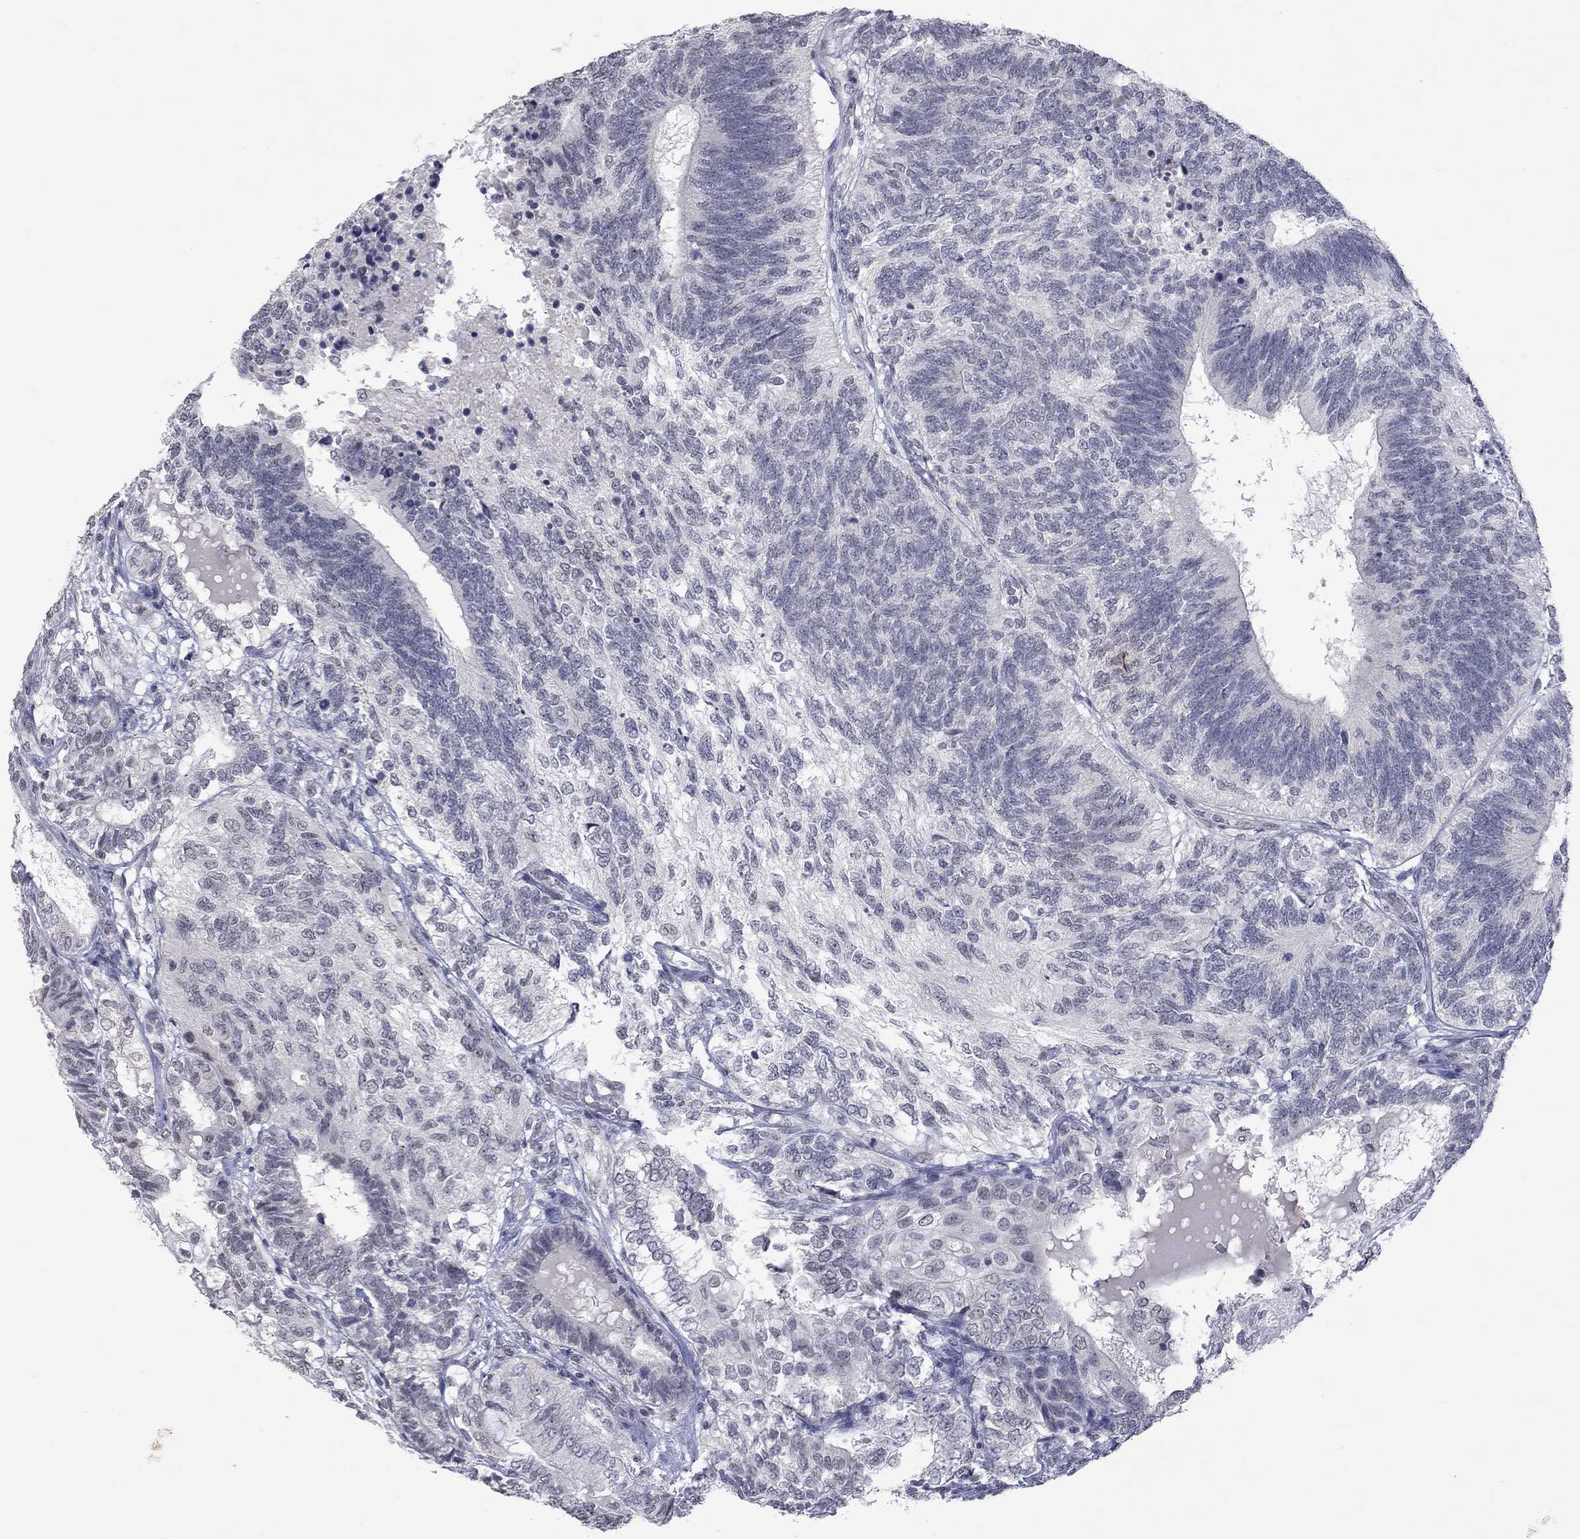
{"staining": {"intensity": "negative", "quantity": "none", "location": "none"}, "tissue": "testis cancer", "cell_type": "Tumor cells", "image_type": "cancer", "snomed": [{"axis": "morphology", "description": "Seminoma, NOS"}, {"axis": "morphology", "description": "Carcinoma, Embryonal, NOS"}, {"axis": "topography", "description": "Testis"}], "caption": "High power microscopy image of an immunohistochemistry (IHC) image of testis cancer, revealing no significant expression in tumor cells.", "gene": "TMEM143", "patient": {"sex": "male", "age": 41}}